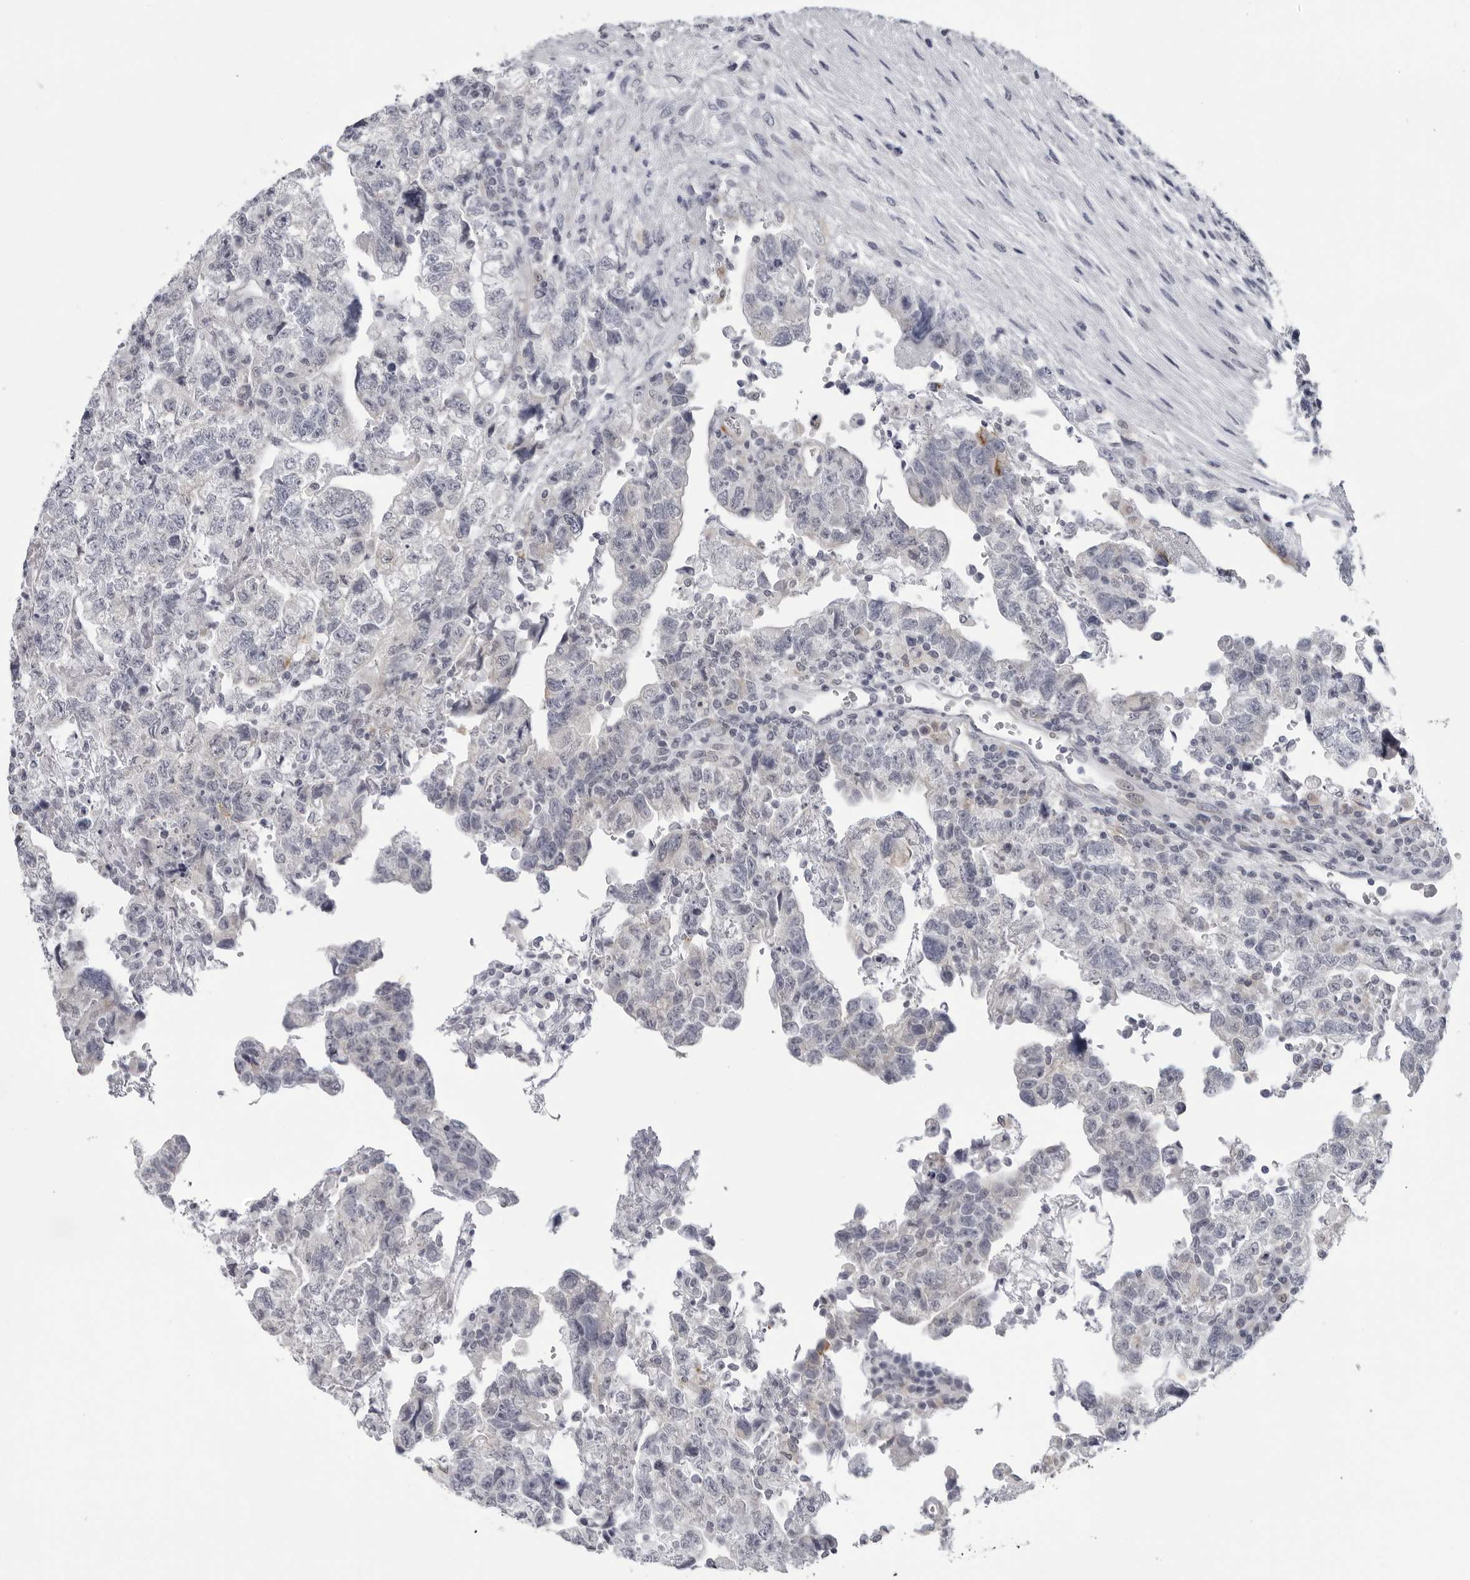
{"staining": {"intensity": "negative", "quantity": "none", "location": "none"}, "tissue": "testis cancer", "cell_type": "Tumor cells", "image_type": "cancer", "snomed": [{"axis": "morphology", "description": "Normal tissue, NOS"}, {"axis": "morphology", "description": "Carcinoma, Embryonal, NOS"}, {"axis": "topography", "description": "Testis"}], "caption": "An immunohistochemistry (IHC) micrograph of testis cancer (embryonal carcinoma) is shown. There is no staining in tumor cells of testis cancer (embryonal carcinoma).", "gene": "OPLAH", "patient": {"sex": "male", "age": 36}}